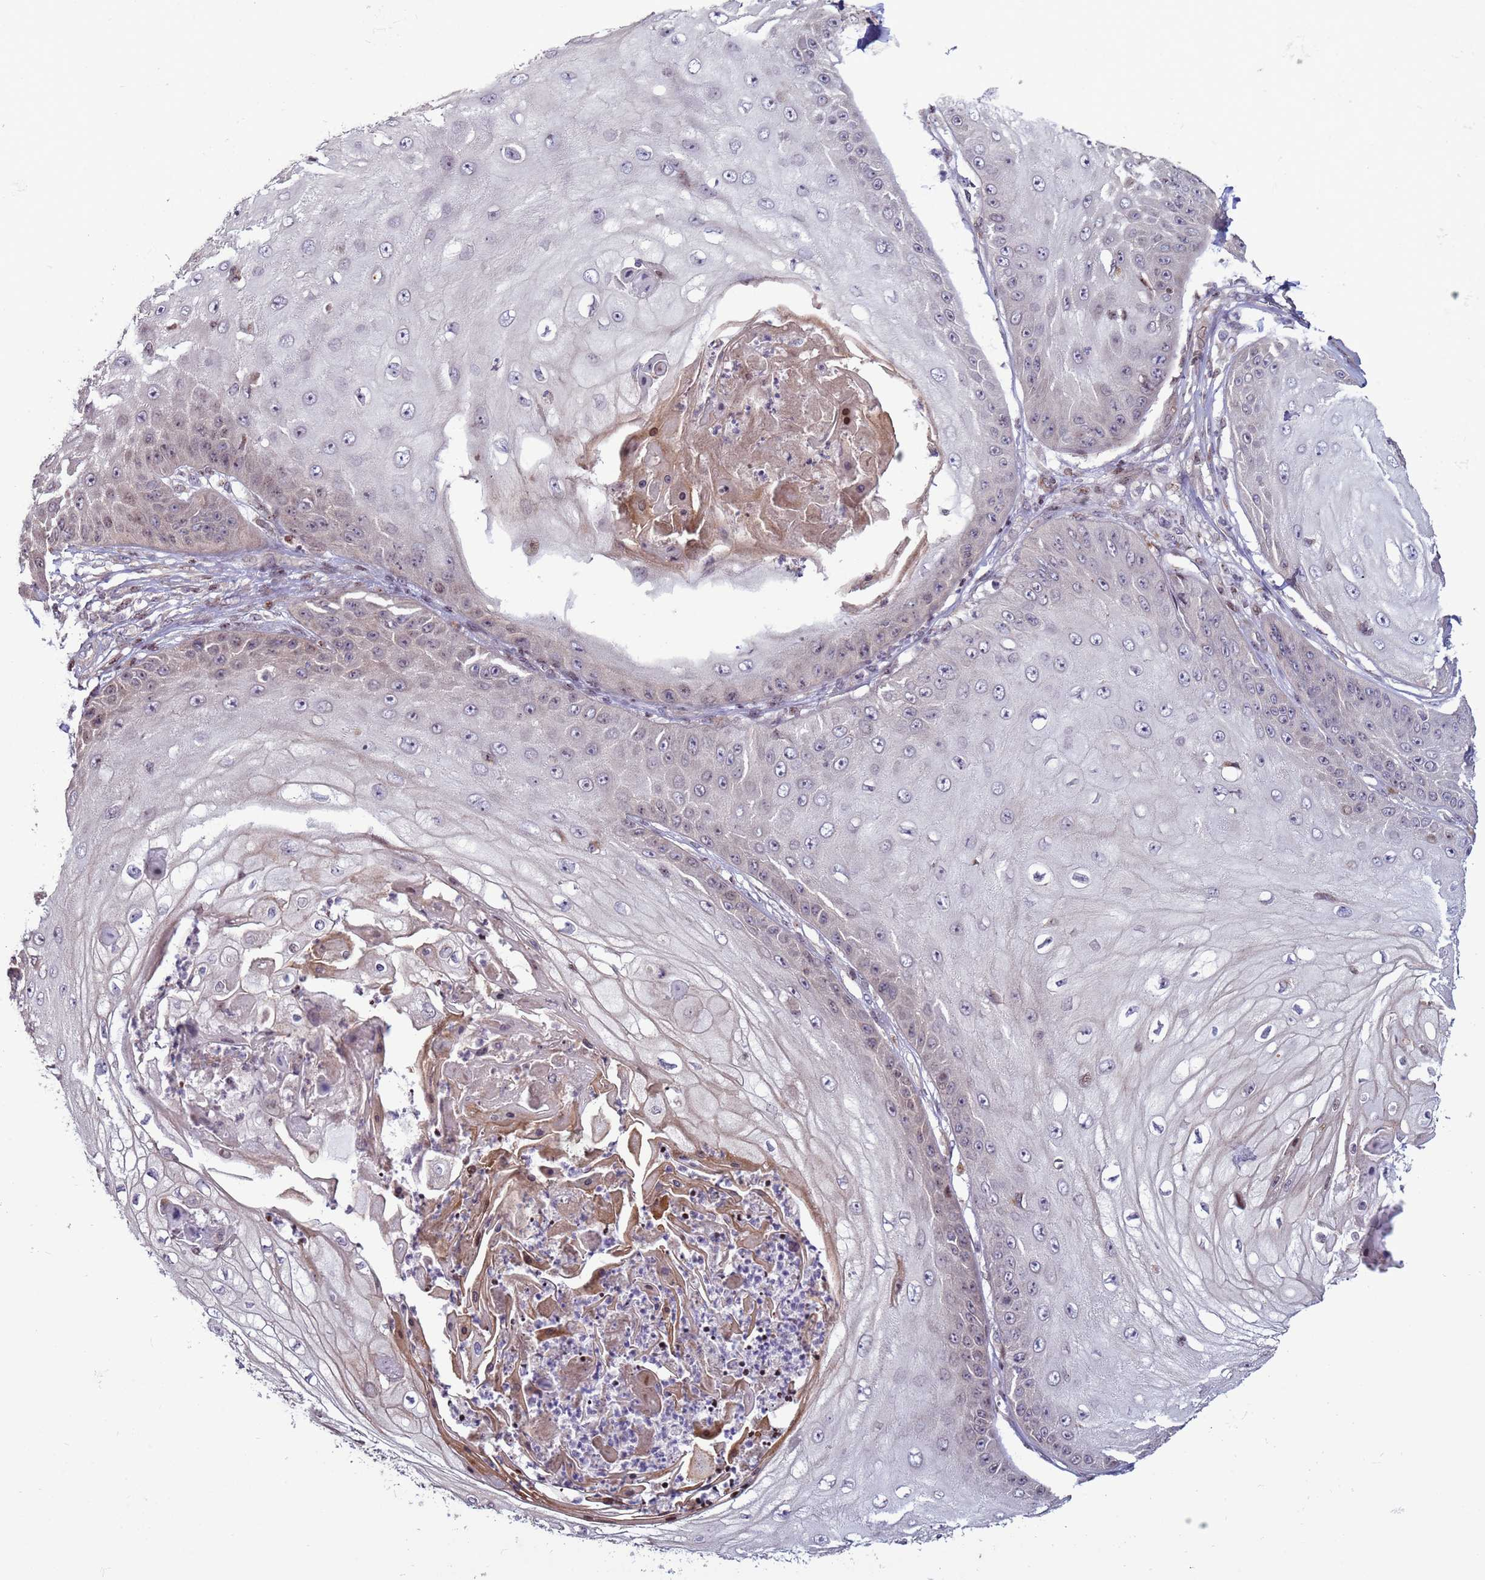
{"staining": {"intensity": "moderate", "quantity": "<25%", "location": "nuclear"}, "tissue": "skin cancer", "cell_type": "Tumor cells", "image_type": "cancer", "snomed": [{"axis": "morphology", "description": "Squamous cell carcinoma, NOS"}, {"axis": "topography", "description": "Skin"}], "caption": "The image demonstrates a brown stain indicating the presence of a protein in the nuclear of tumor cells in skin squamous cell carcinoma.", "gene": "HGH1", "patient": {"sex": "male", "age": 70}}